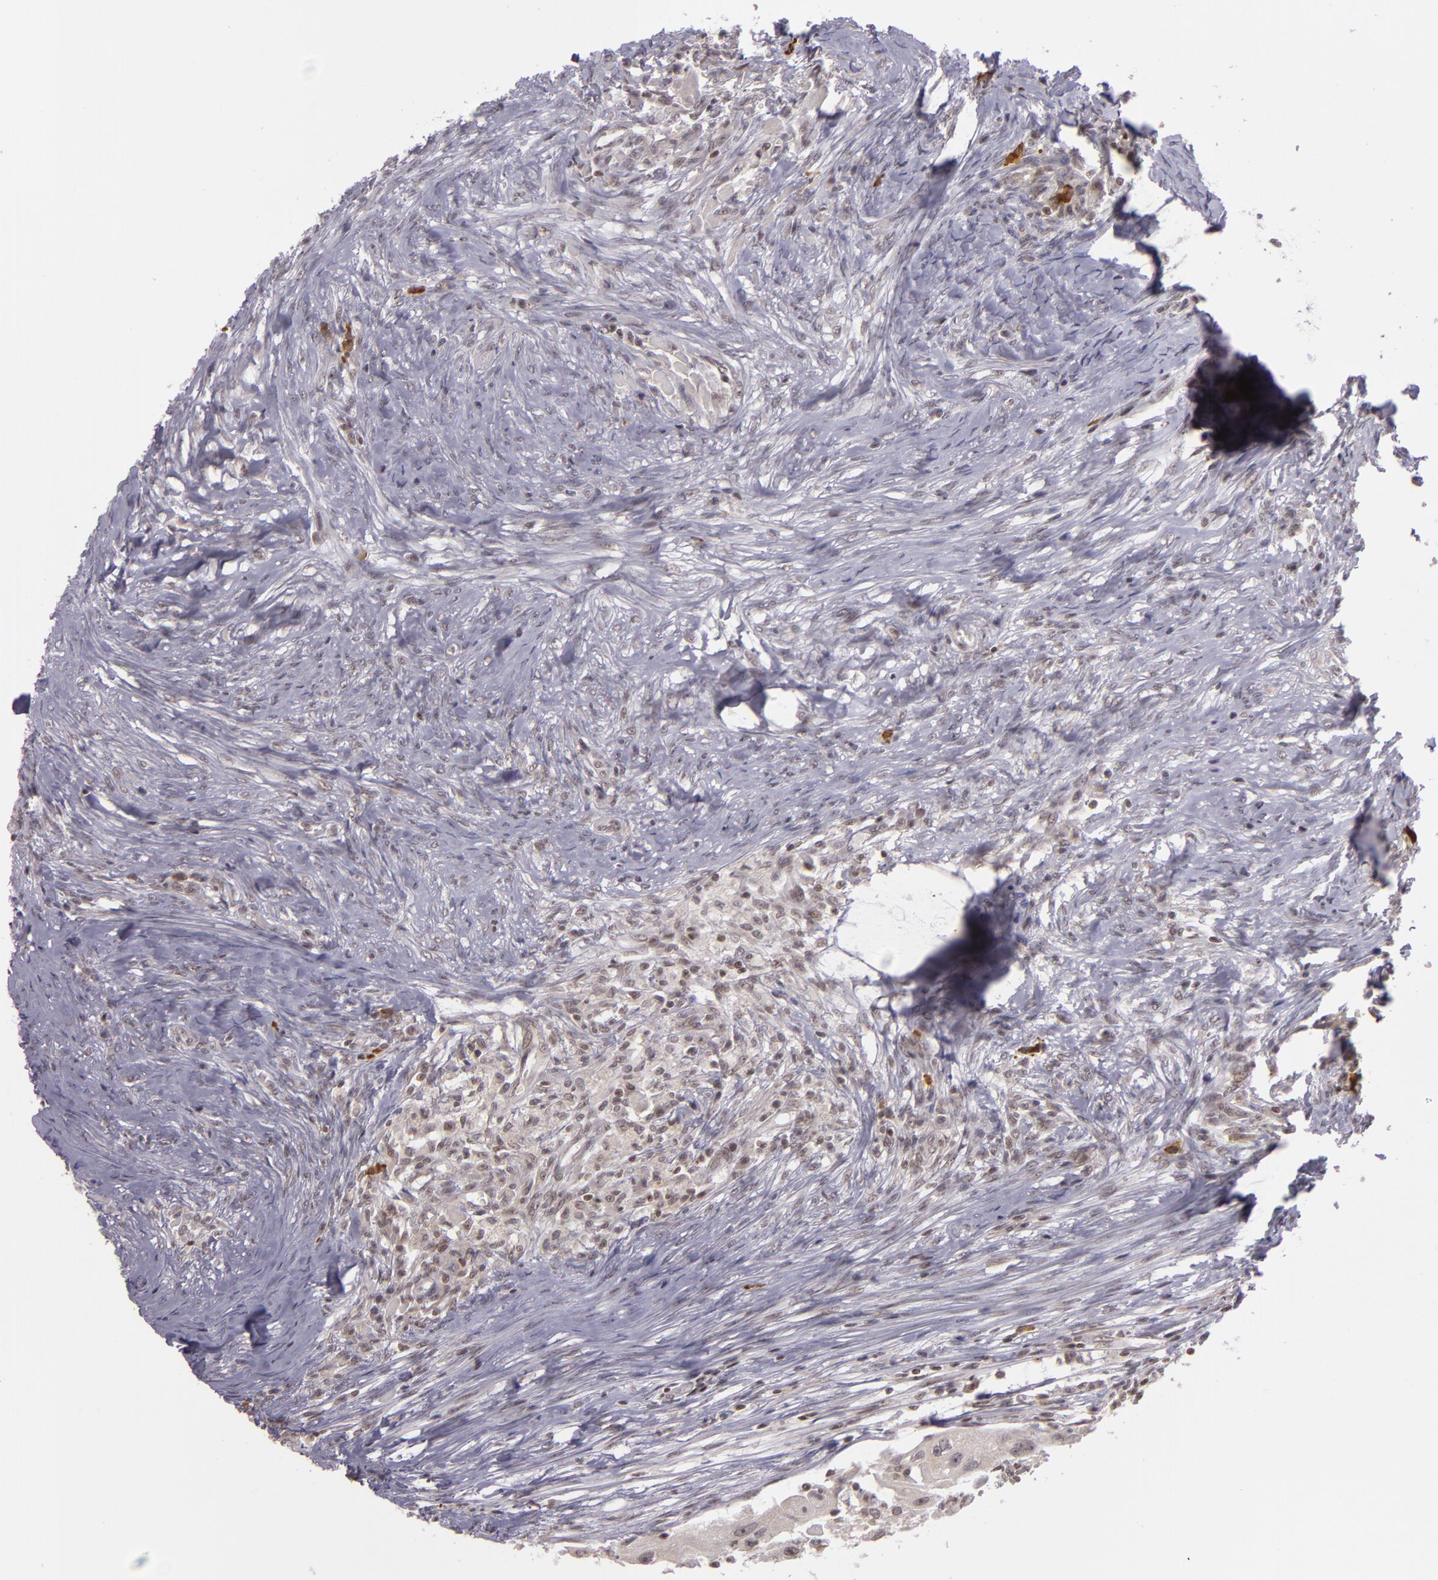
{"staining": {"intensity": "weak", "quantity": "25%-75%", "location": "nuclear"}, "tissue": "head and neck cancer", "cell_type": "Tumor cells", "image_type": "cancer", "snomed": [{"axis": "morphology", "description": "Squamous cell carcinoma, NOS"}, {"axis": "topography", "description": "Head-Neck"}], "caption": "A histopathology image showing weak nuclear expression in about 25%-75% of tumor cells in head and neck squamous cell carcinoma, as visualized by brown immunohistochemical staining.", "gene": "ZFX", "patient": {"sex": "male", "age": 64}}